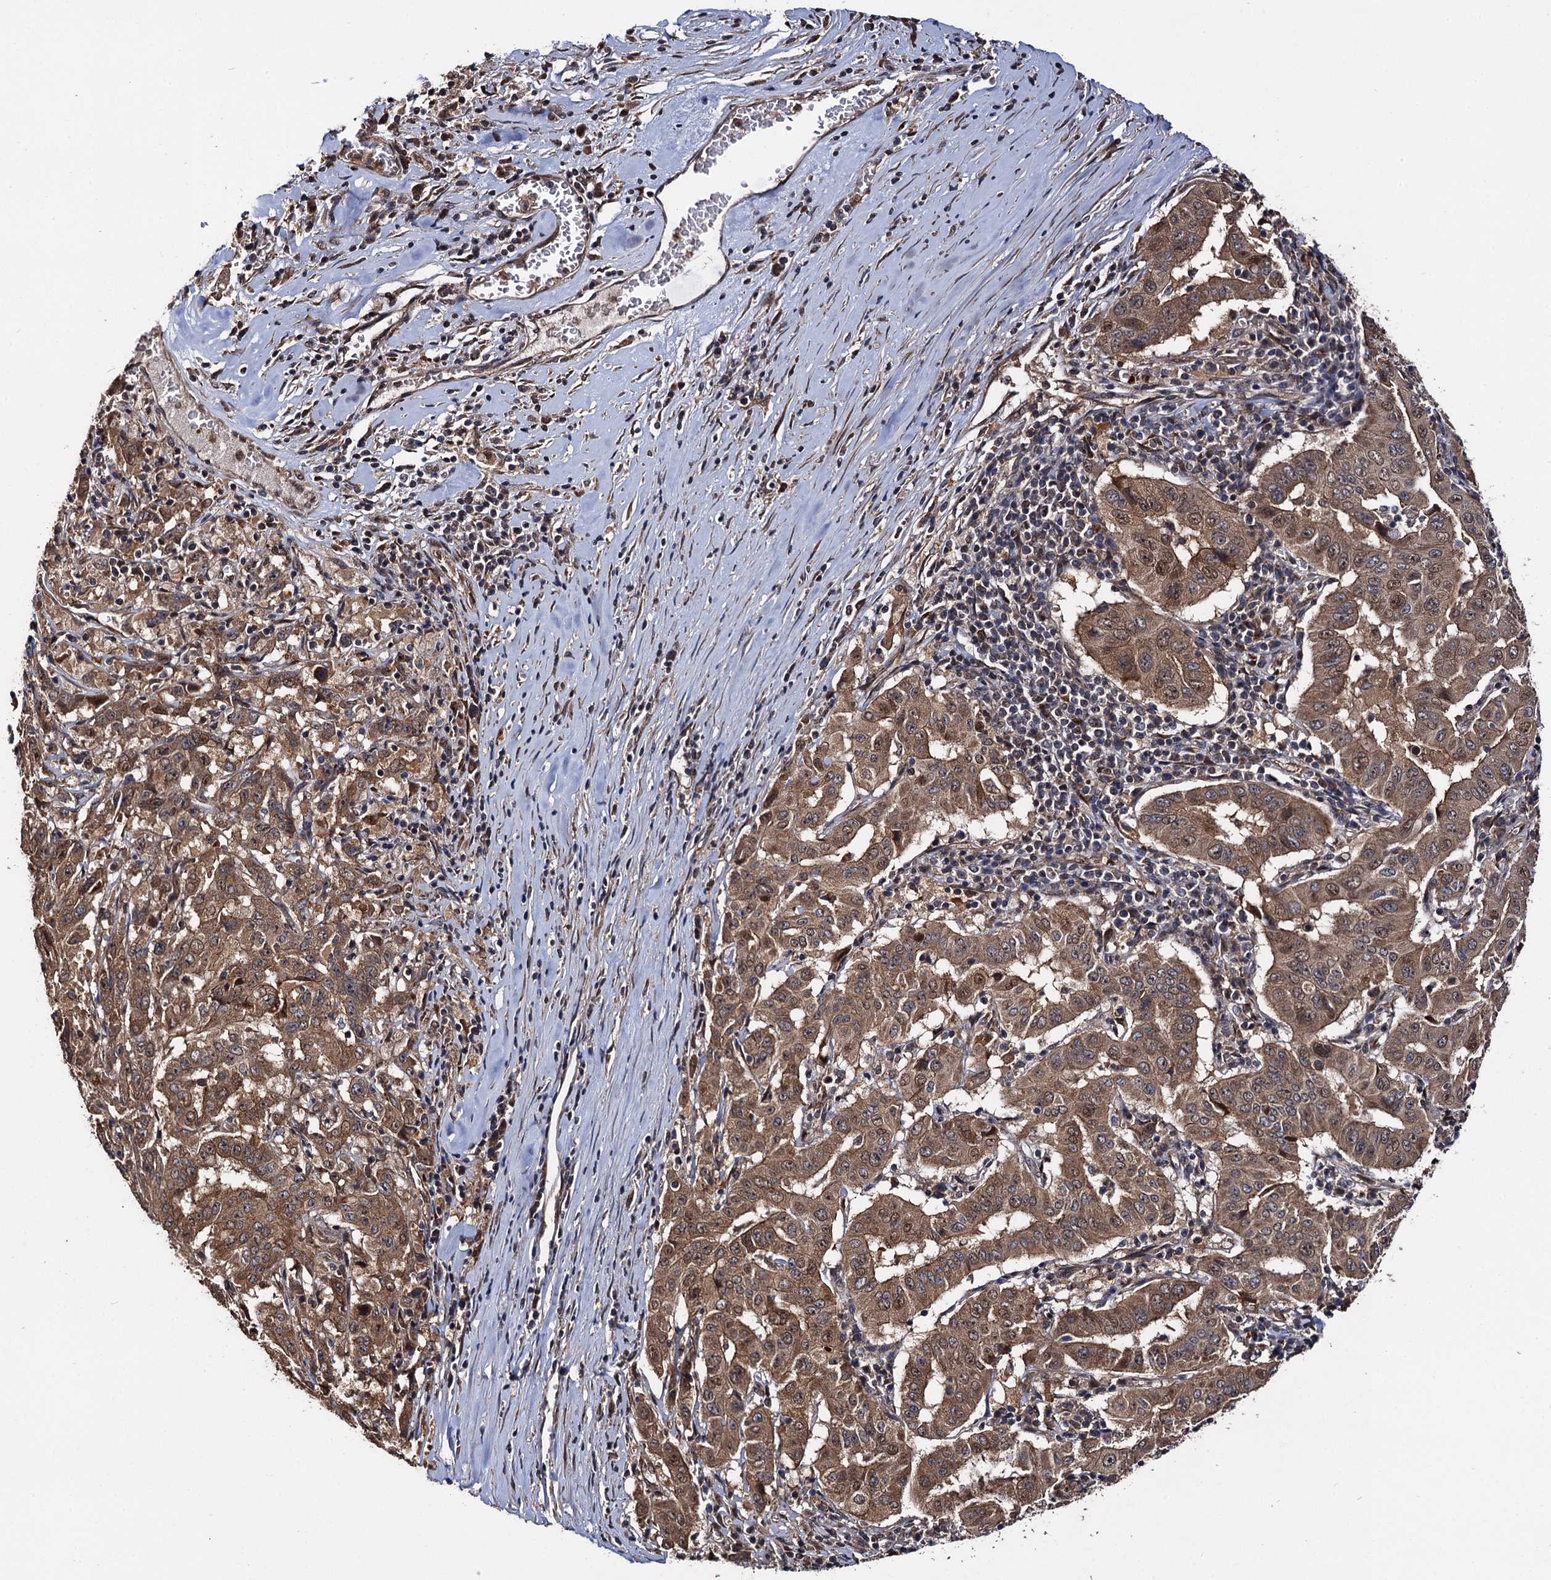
{"staining": {"intensity": "moderate", "quantity": ">75%", "location": "cytoplasmic/membranous"}, "tissue": "pancreatic cancer", "cell_type": "Tumor cells", "image_type": "cancer", "snomed": [{"axis": "morphology", "description": "Adenocarcinoma, NOS"}, {"axis": "topography", "description": "Pancreas"}], "caption": "Pancreatic cancer (adenocarcinoma) stained with DAB (3,3'-diaminobenzidine) IHC exhibits medium levels of moderate cytoplasmic/membranous expression in about >75% of tumor cells.", "gene": "MIER2", "patient": {"sex": "male", "age": 63}}